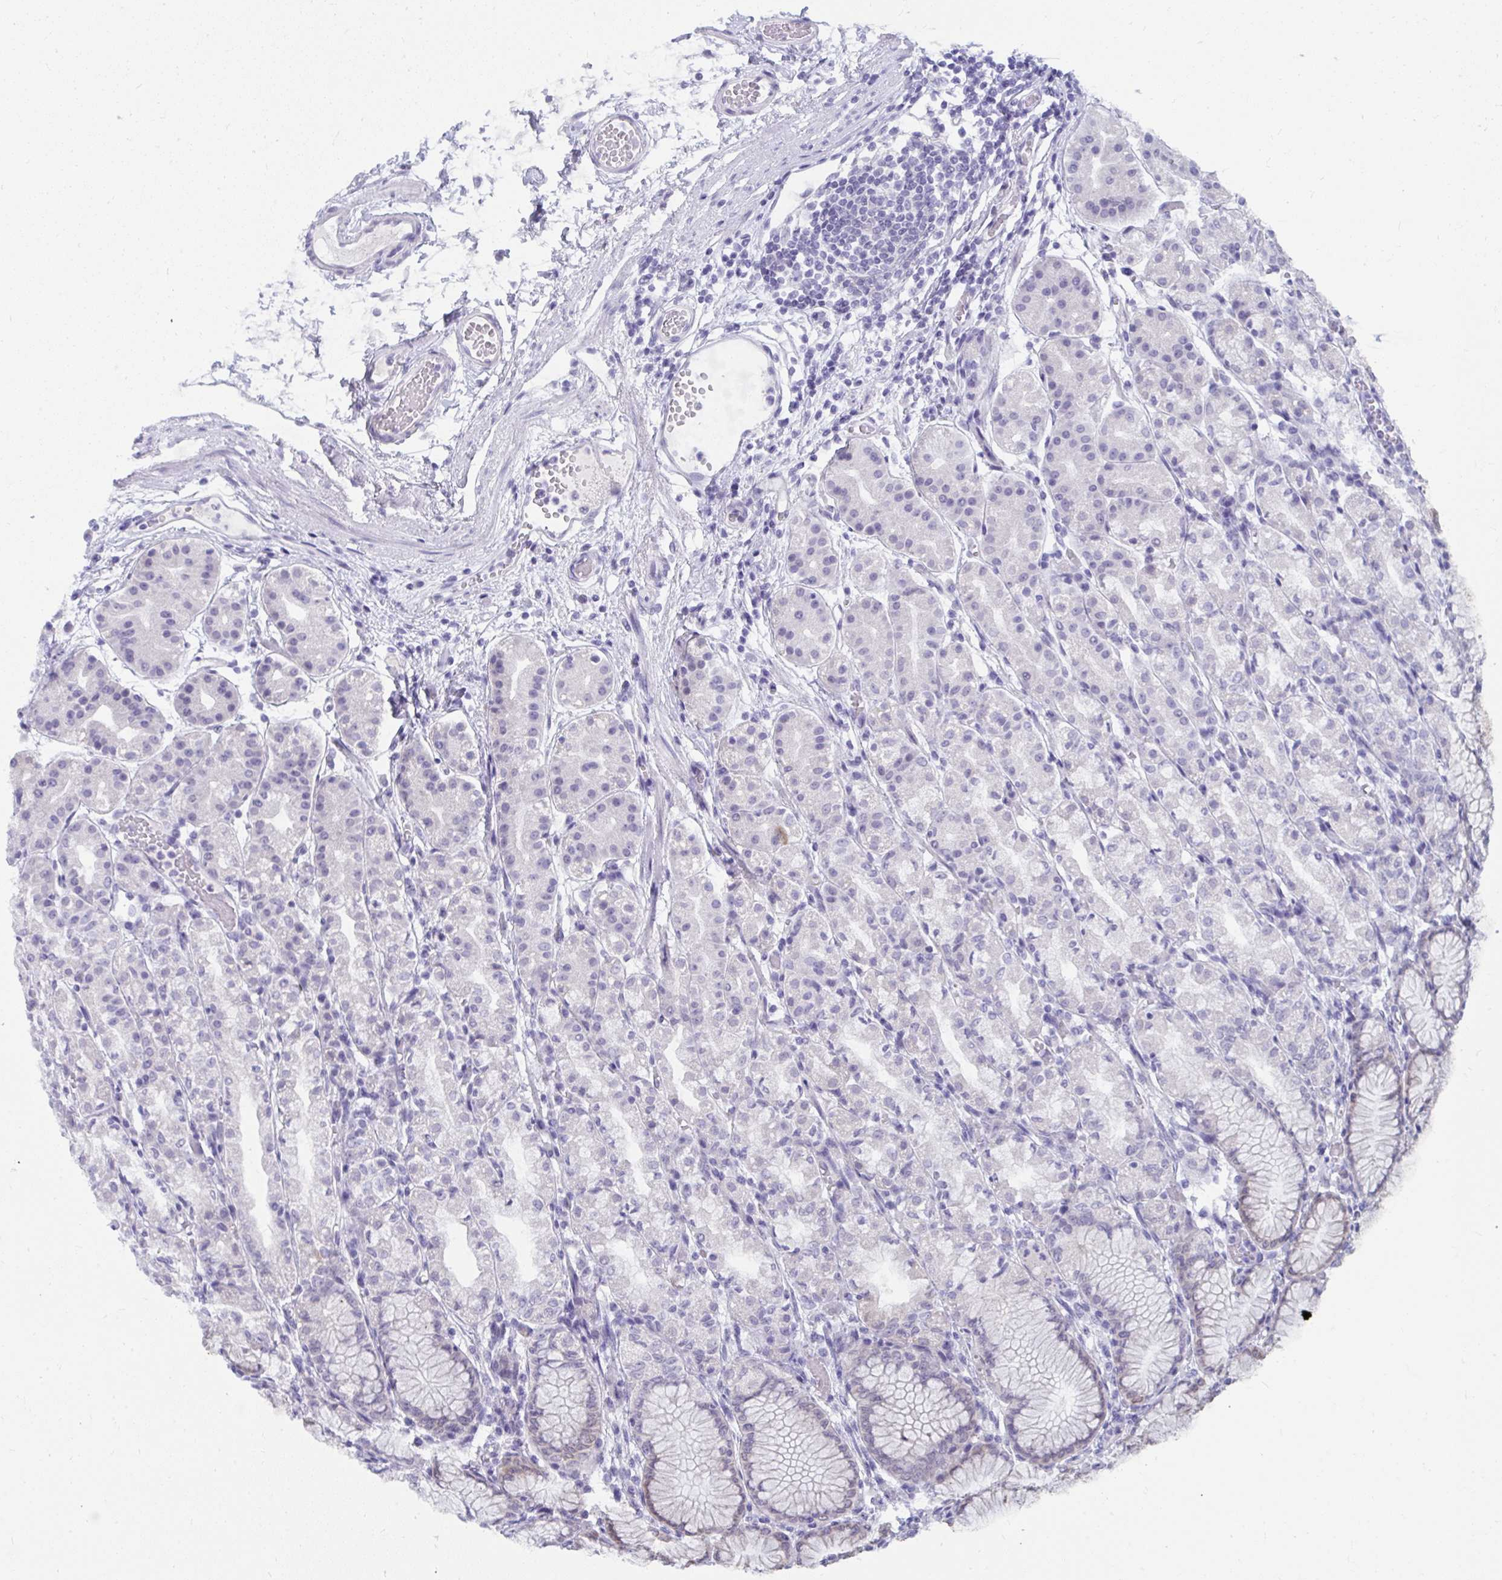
{"staining": {"intensity": "moderate", "quantity": "<25%", "location": "cytoplasmic/membranous"}, "tissue": "stomach", "cell_type": "Glandular cells", "image_type": "normal", "snomed": [{"axis": "morphology", "description": "Normal tissue, NOS"}, {"axis": "topography", "description": "Stomach"}], "caption": "Protein staining by immunohistochemistry demonstrates moderate cytoplasmic/membranous expression in approximately <25% of glandular cells in benign stomach. Using DAB (brown) and hematoxylin (blue) stains, captured at high magnification using brightfield microscopy.", "gene": "UGT3A2", "patient": {"sex": "female", "age": 57}}